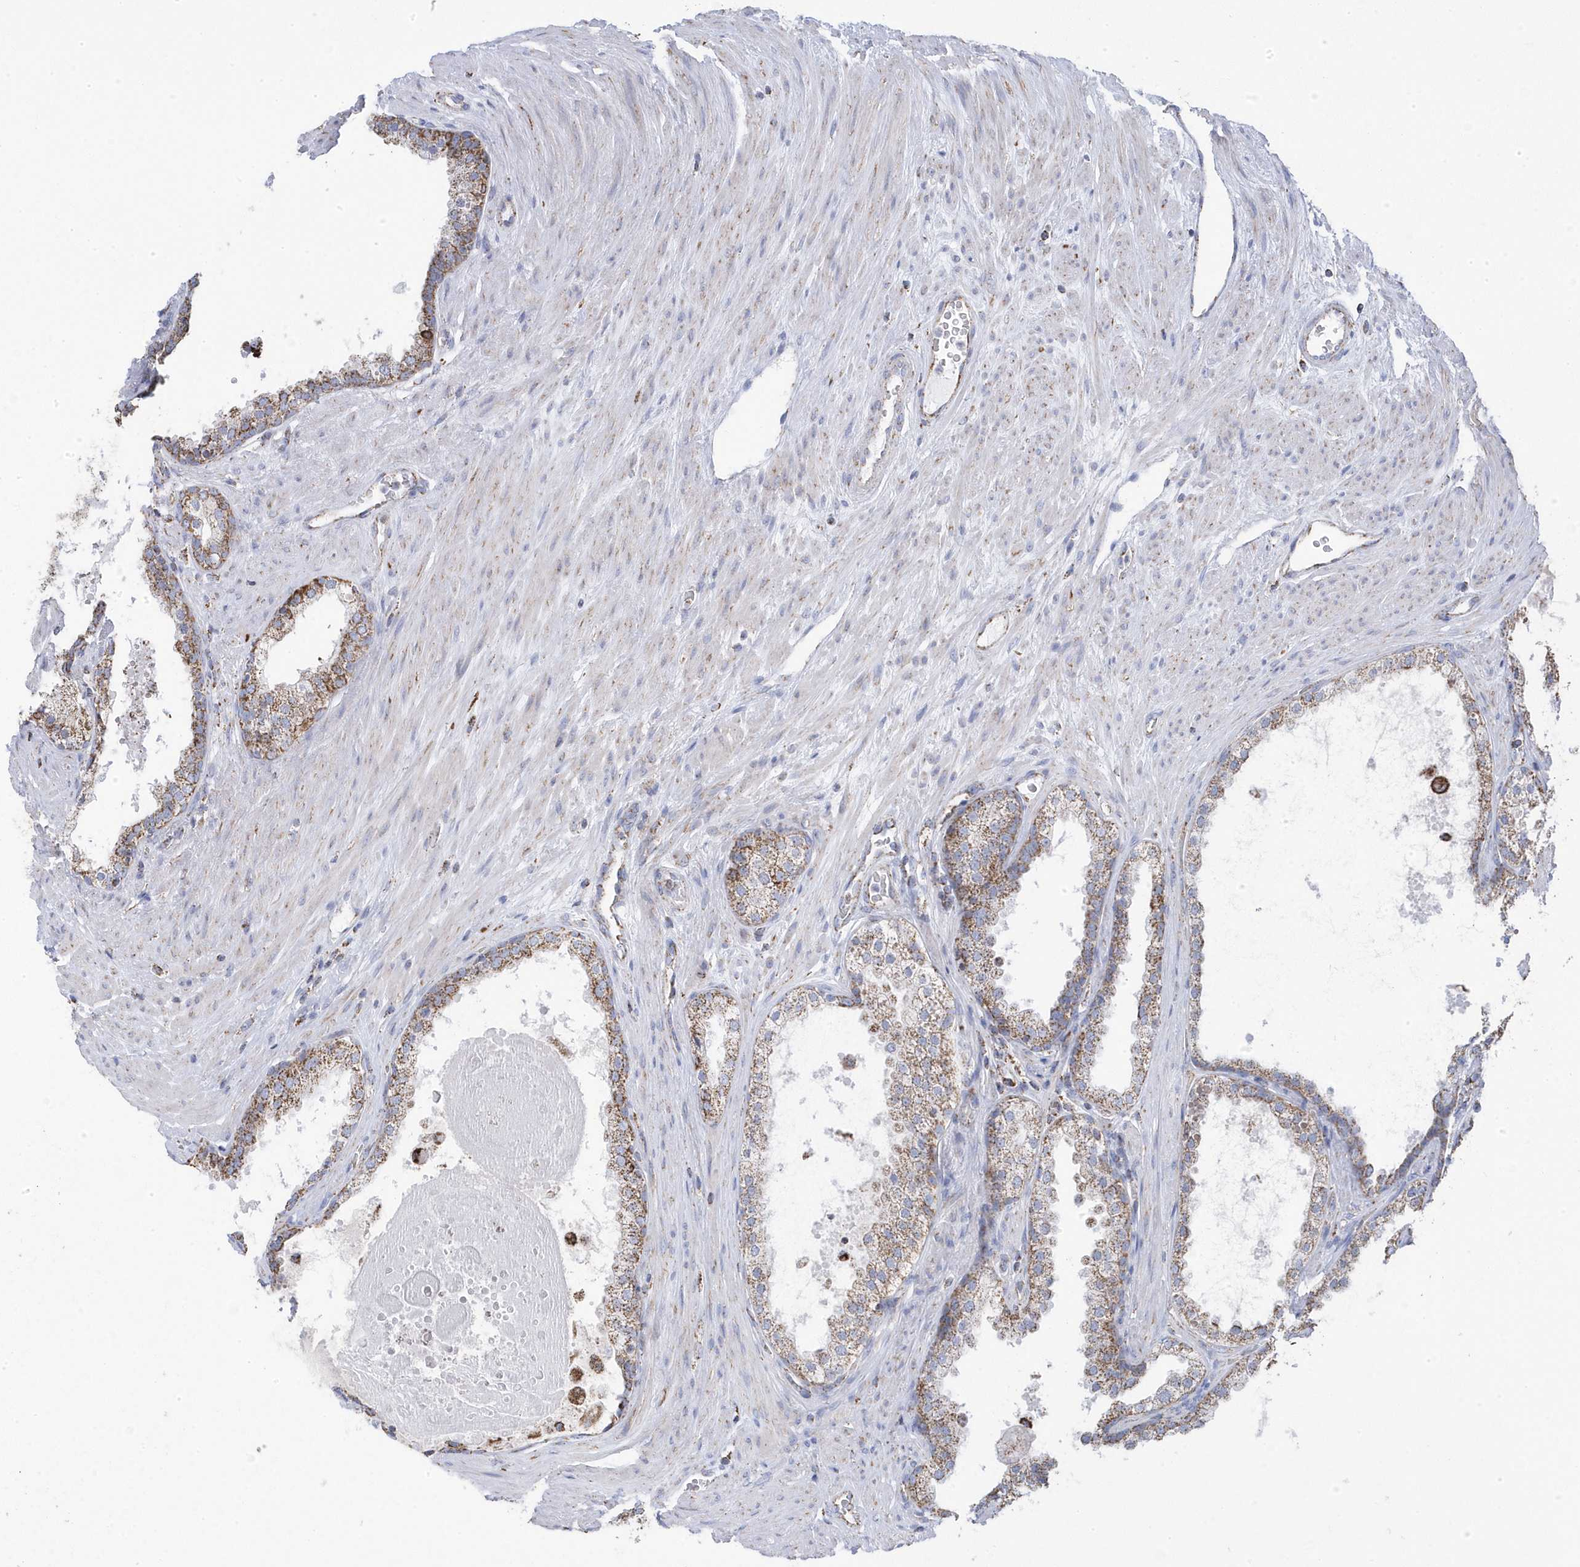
{"staining": {"intensity": "moderate", "quantity": ">75%", "location": "cytoplasmic/membranous"}, "tissue": "prostate cancer", "cell_type": "Tumor cells", "image_type": "cancer", "snomed": [{"axis": "morphology", "description": "Adenocarcinoma, High grade"}, {"axis": "topography", "description": "Prostate"}], "caption": "Protein staining of prostate cancer (high-grade adenocarcinoma) tissue reveals moderate cytoplasmic/membranous positivity in about >75% of tumor cells.", "gene": "GTPBP8", "patient": {"sex": "male", "age": 70}}